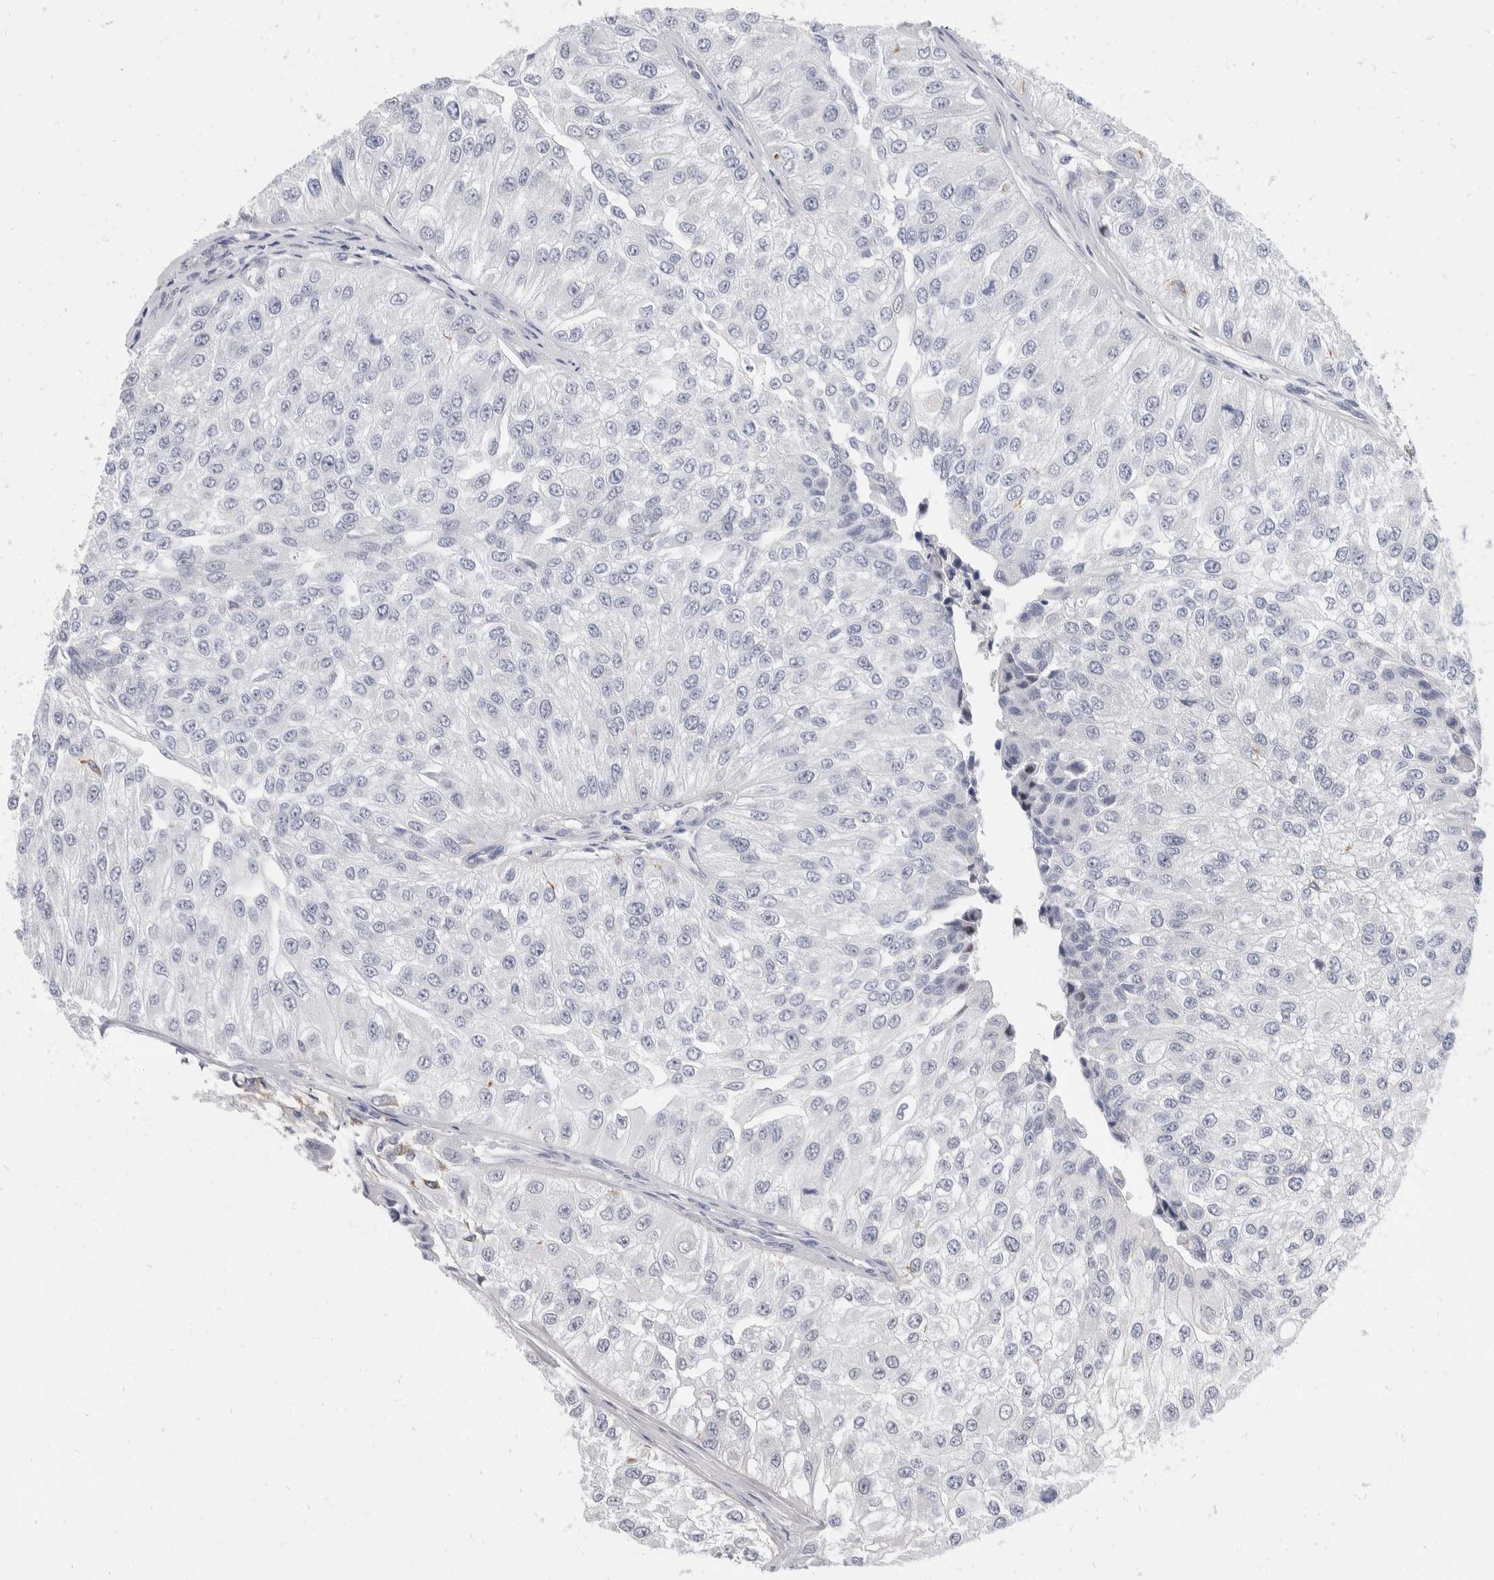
{"staining": {"intensity": "negative", "quantity": "none", "location": "none"}, "tissue": "urothelial cancer", "cell_type": "Tumor cells", "image_type": "cancer", "snomed": [{"axis": "morphology", "description": "Urothelial carcinoma, High grade"}, {"axis": "topography", "description": "Kidney"}, {"axis": "topography", "description": "Urinary bladder"}], "caption": "Immunohistochemical staining of human urothelial cancer demonstrates no significant staining in tumor cells.", "gene": "CATSPERD", "patient": {"sex": "male", "age": 77}}